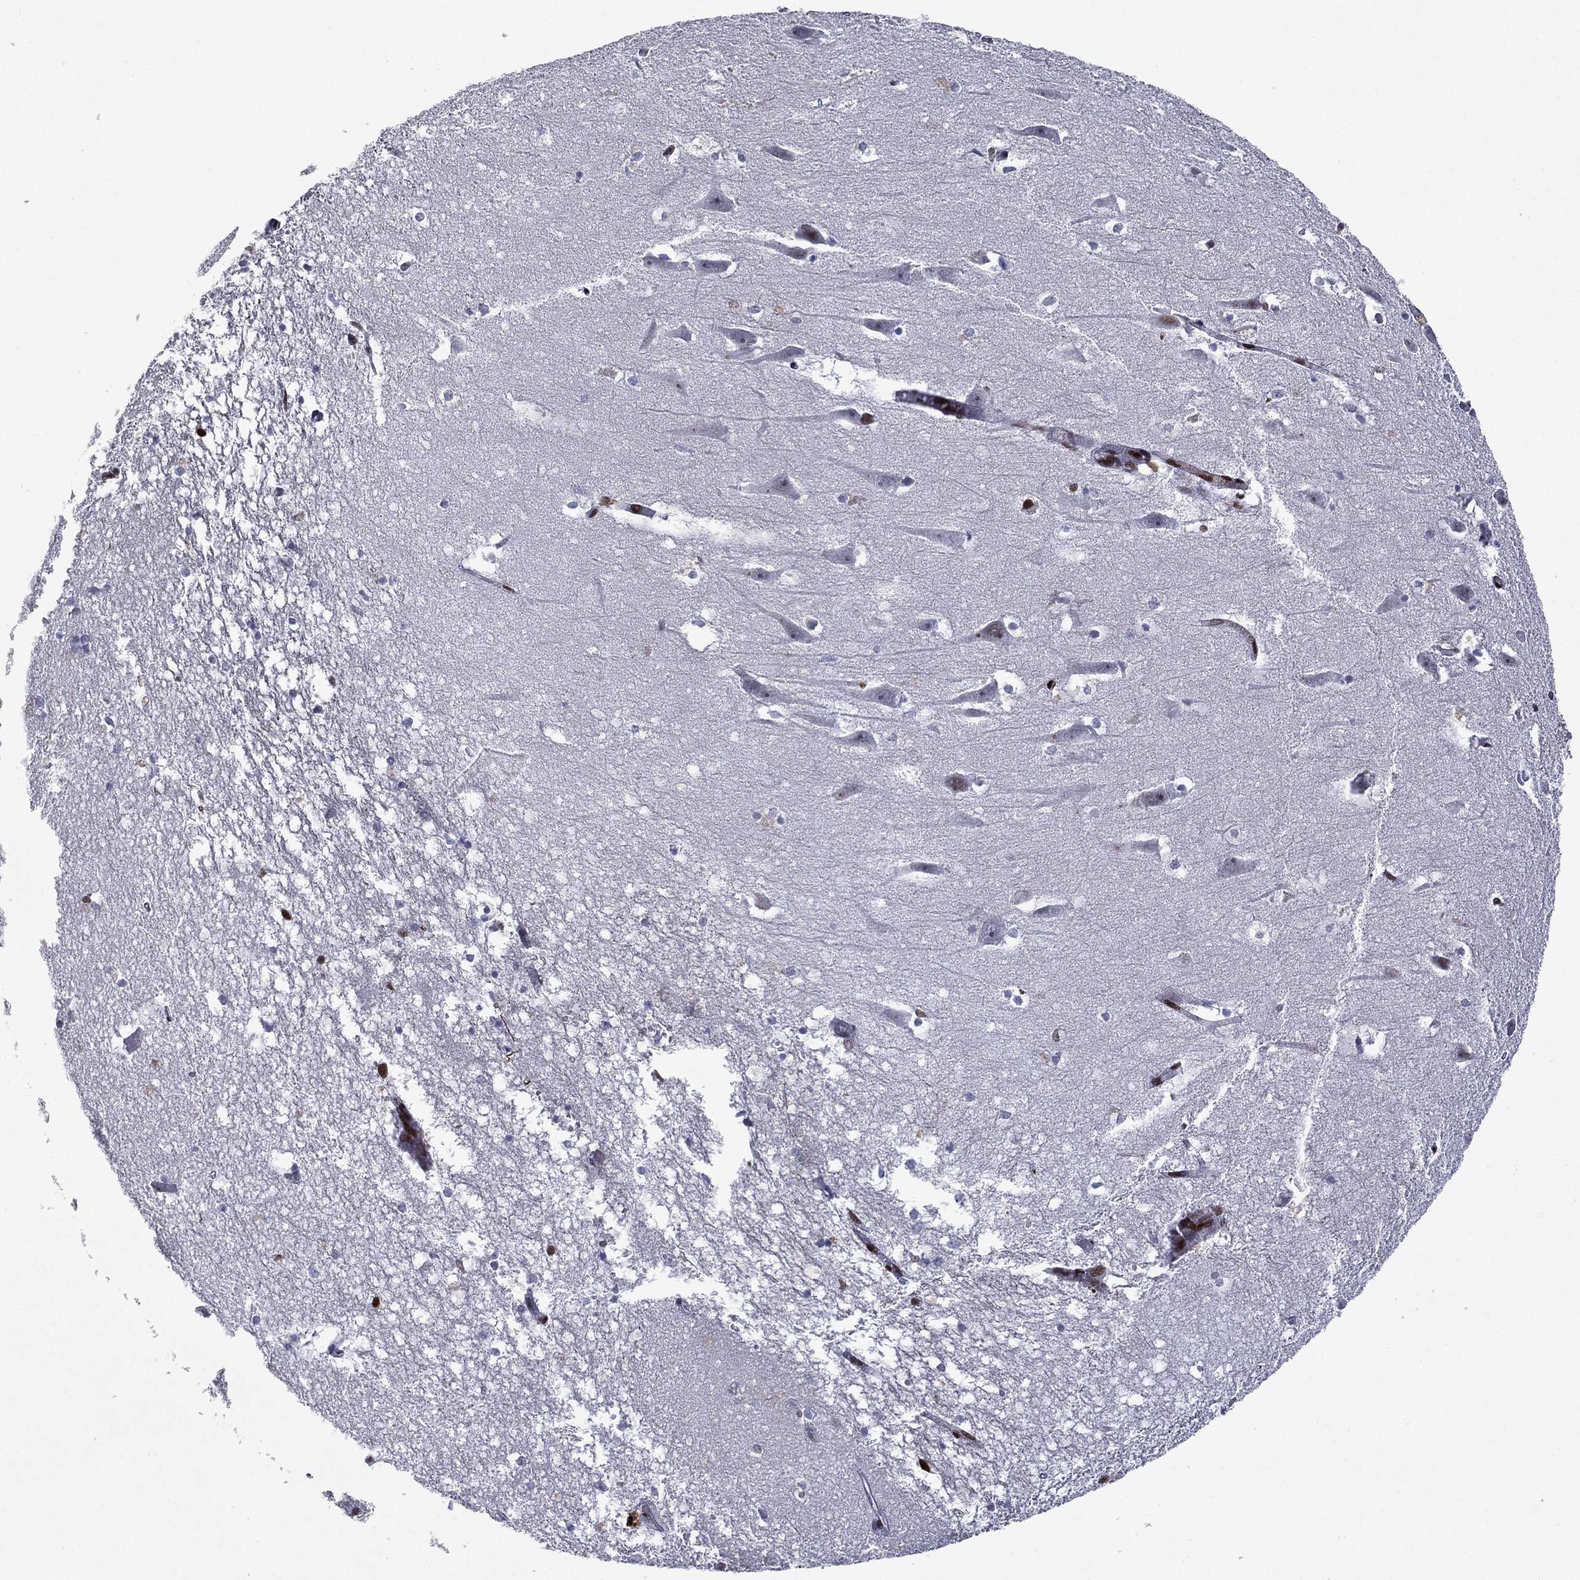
{"staining": {"intensity": "moderate", "quantity": "<25%", "location": "nuclear"}, "tissue": "hippocampus", "cell_type": "Glial cells", "image_type": "normal", "snomed": [{"axis": "morphology", "description": "Normal tissue, NOS"}, {"axis": "topography", "description": "Lateral ventricle wall"}, {"axis": "topography", "description": "Hippocampus"}], "caption": "Immunohistochemical staining of normal human hippocampus displays low levels of moderate nuclear positivity in approximately <25% of glial cells. Nuclei are stained in blue.", "gene": "RTF1", "patient": {"sex": "female", "age": 63}}